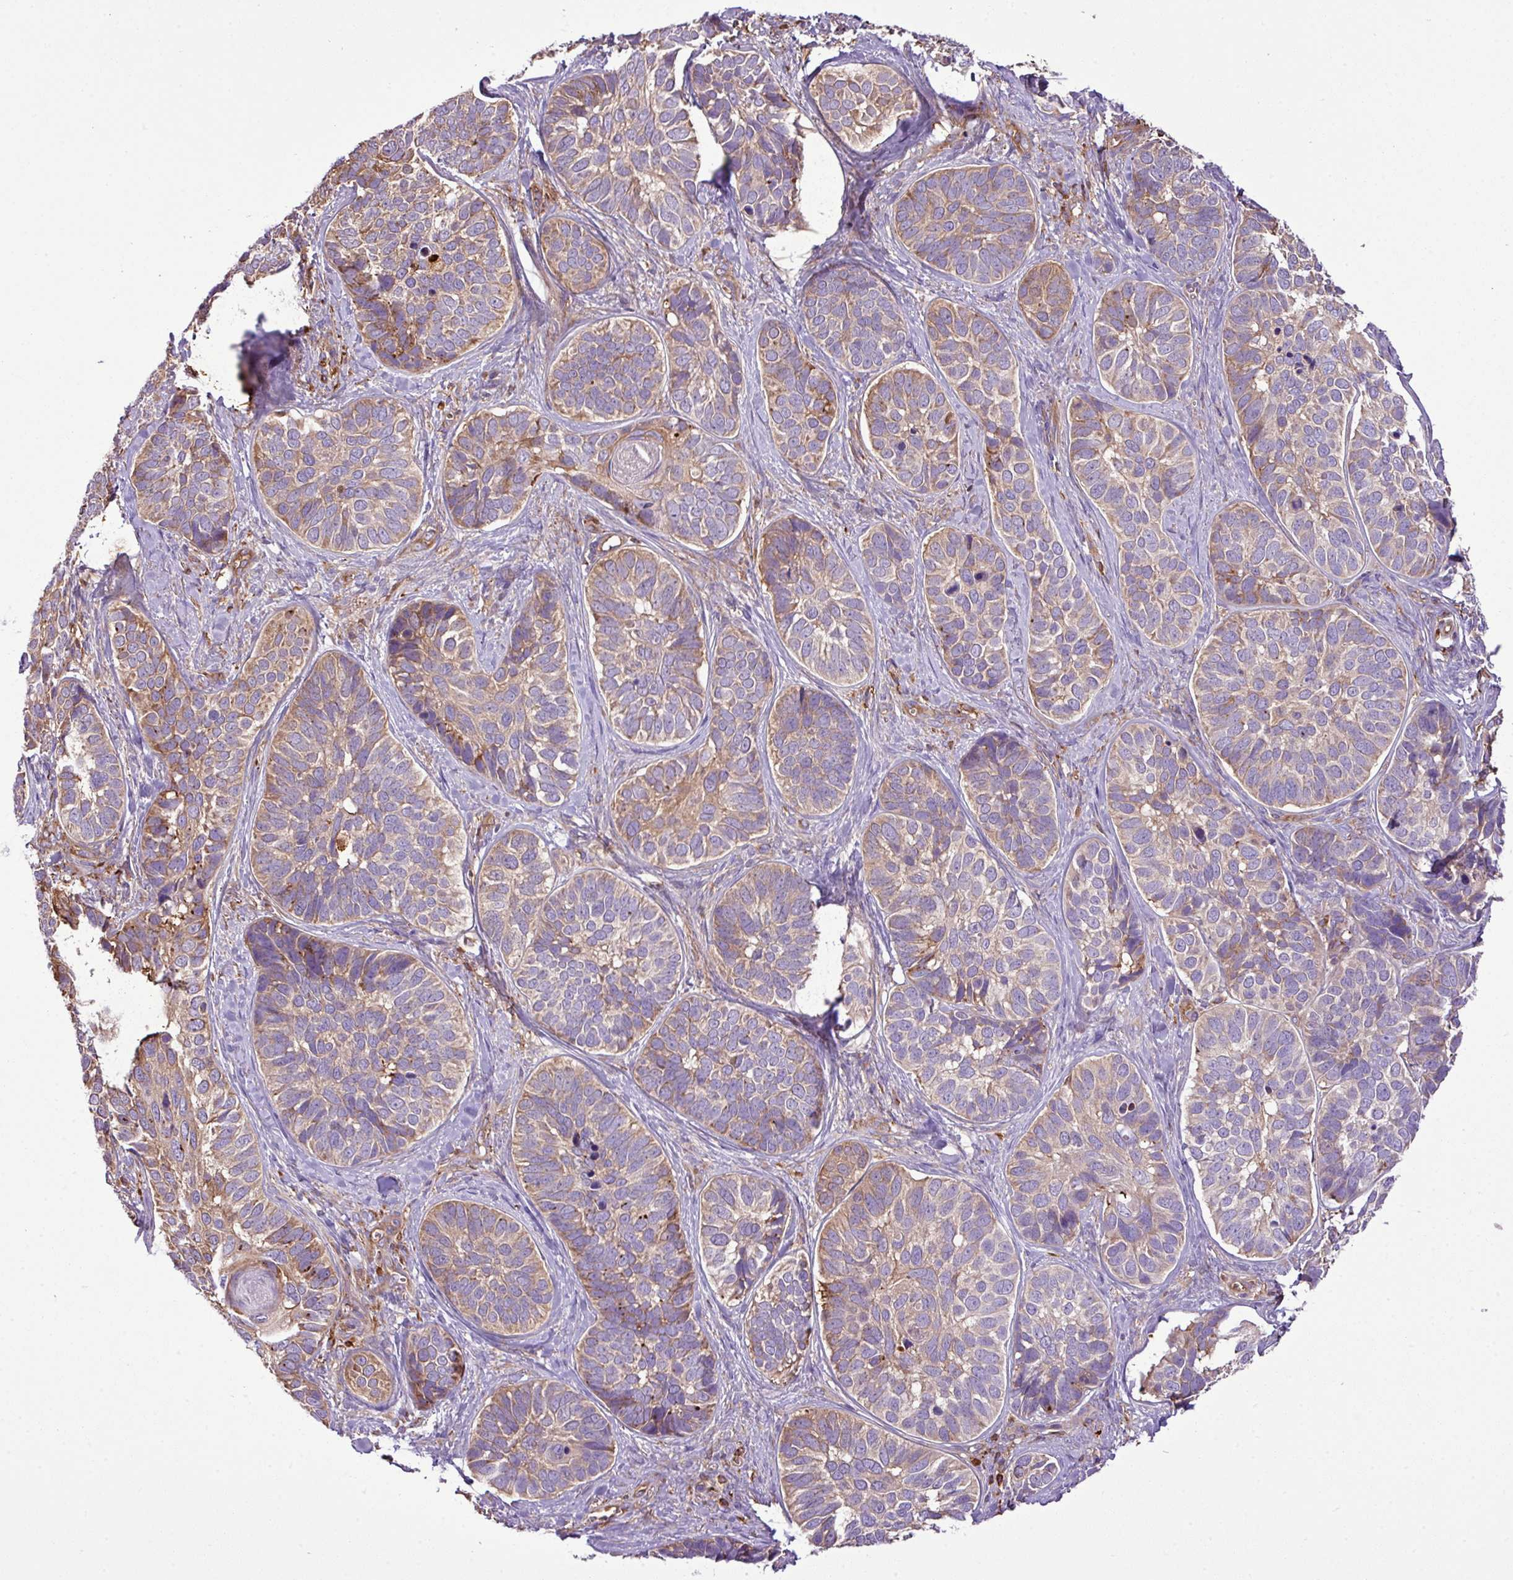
{"staining": {"intensity": "moderate", "quantity": "25%-75%", "location": "cytoplasmic/membranous"}, "tissue": "skin cancer", "cell_type": "Tumor cells", "image_type": "cancer", "snomed": [{"axis": "morphology", "description": "Basal cell carcinoma"}, {"axis": "topography", "description": "Skin"}], "caption": "There is medium levels of moderate cytoplasmic/membranous staining in tumor cells of skin basal cell carcinoma, as demonstrated by immunohistochemical staining (brown color).", "gene": "PGAP6", "patient": {"sex": "male", "age": 62}}